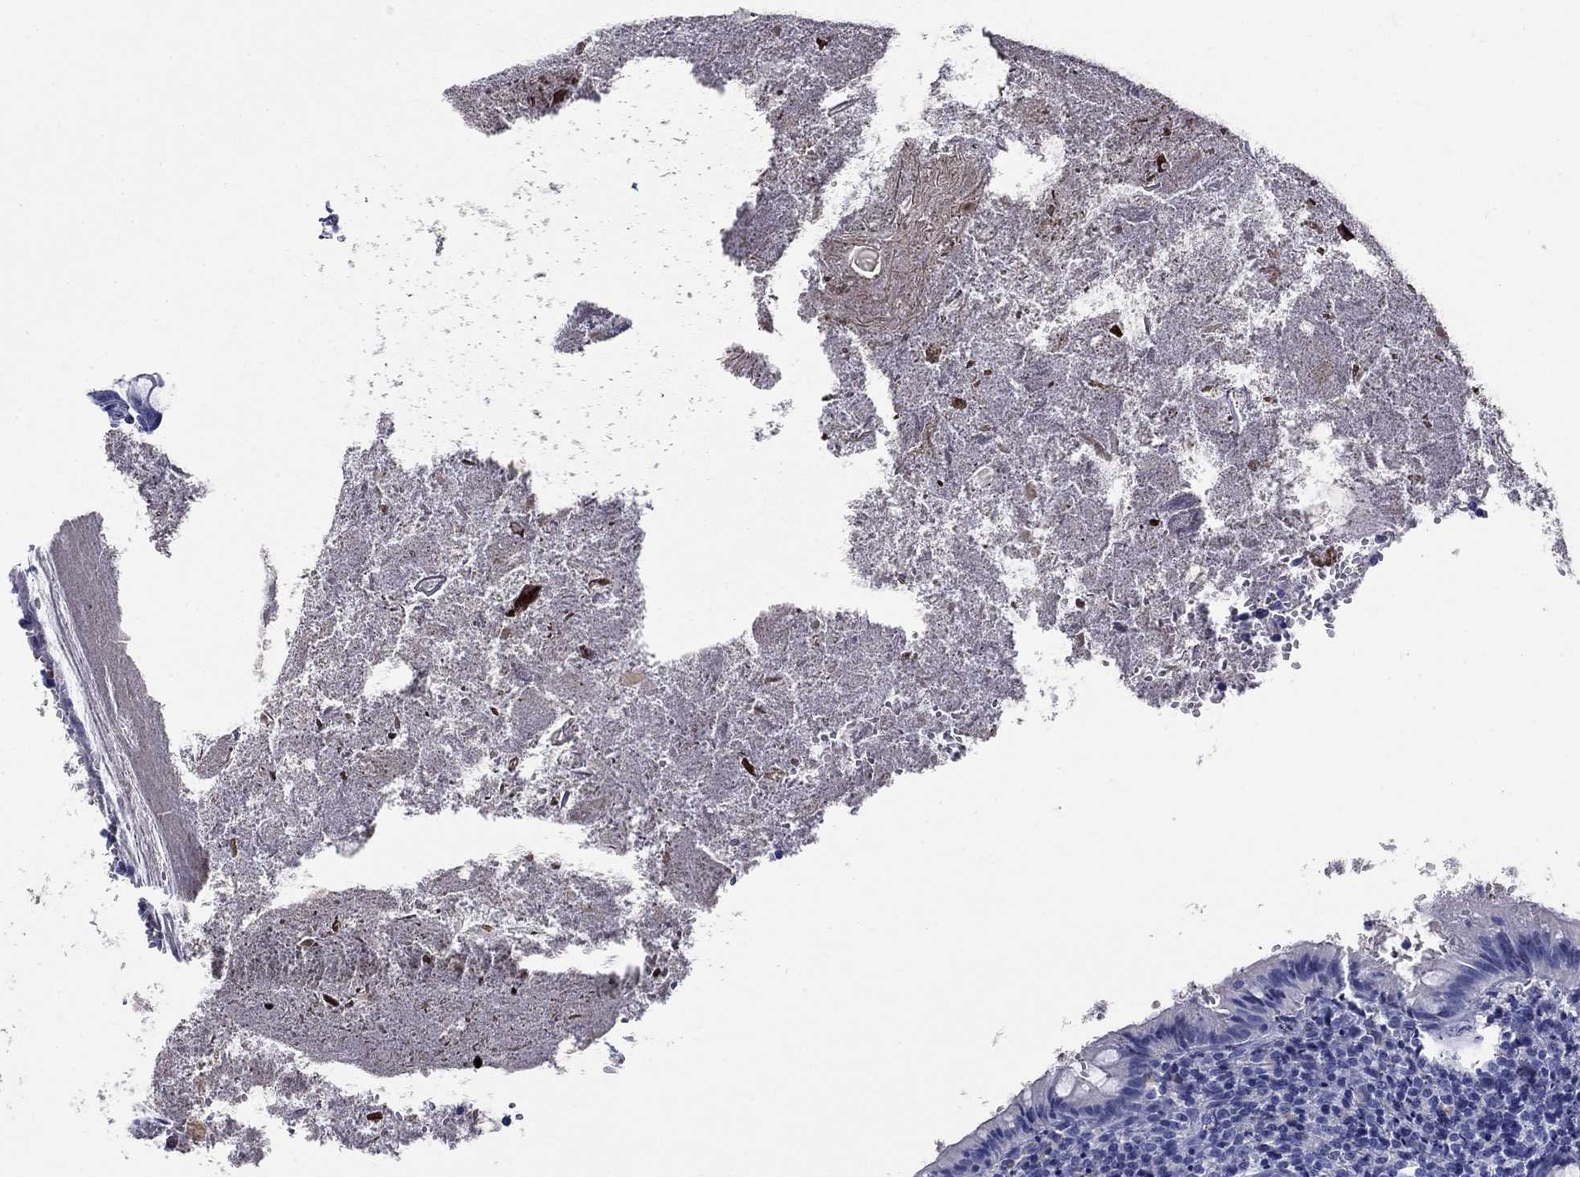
{"staining": {"intensity": "negative", "quantity": "none", "location": "none"}, "tissue": "appendix", "cell_type": "Glandular cells", "image_type": "normal", "snomed": [{"axis": "morphology", "description": "Normal tissue, NOS"}, {"axis": "topography", "description": "Appendix"}], "caption": "Immunohistochemistry (IHC) of benign appendix displays no staining in glandular cells. The staining was performed using DAB (3,3'-diaminobenzidine) to visualize the protein expression in brown, while the nuclei were stained in blue with hematoxylin (Magnification: 20x).", "gene": "IGF2BP3", "patient": {"sex": "female", "age": 23}}